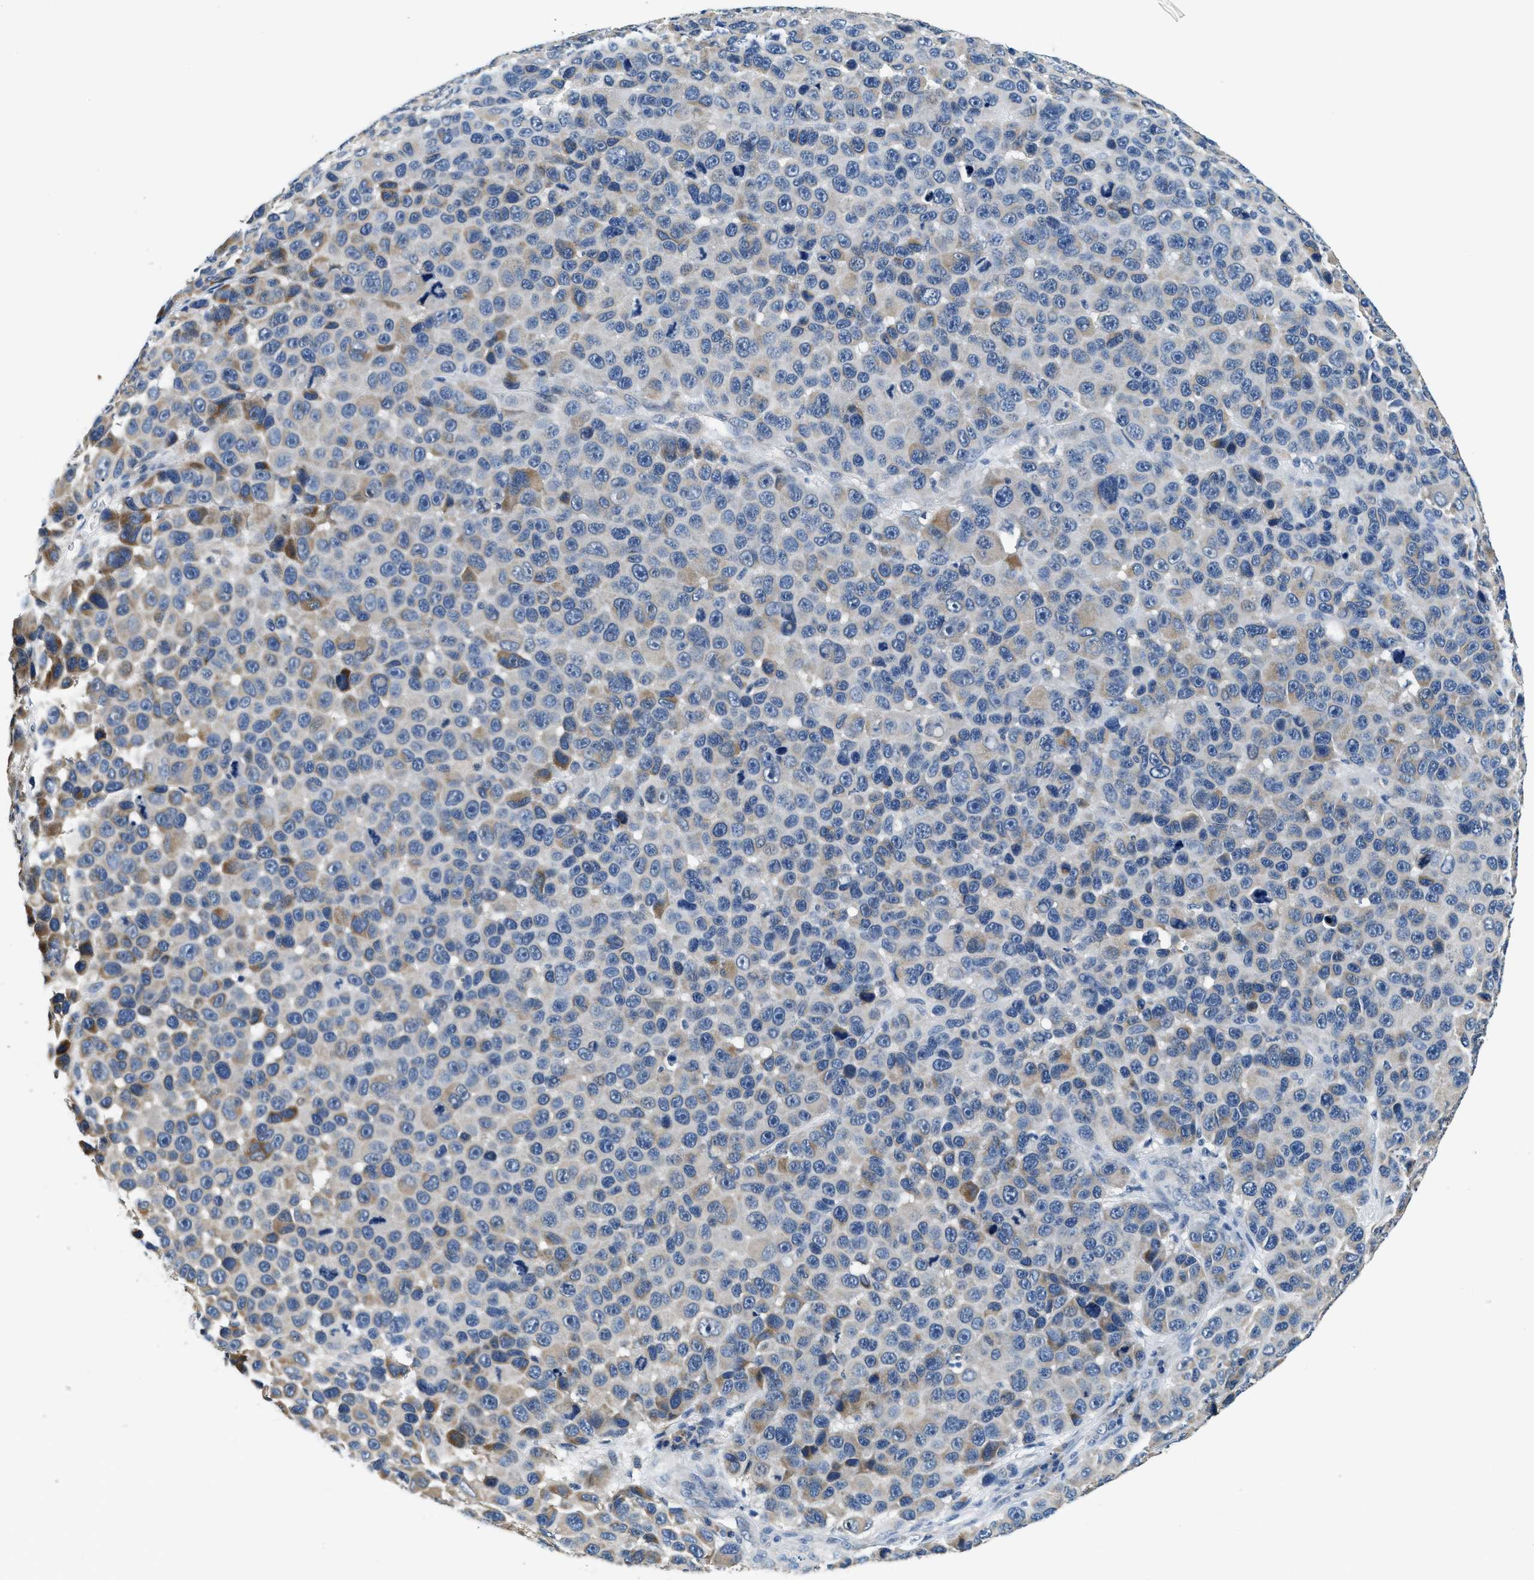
{"staining": {"intensity": "moderate", "quantity": "<25%", "location": "cytoplasmic/membranous"}, "tissue": "melanoma", "cell_type": "Tumor cells", "image_type": "cancer", "snomed": [{"axis": "morphology", "description": "Malignant melanoma, NOS"}, {"axis": "topography", "description": "Skin"}], "caption": "Moderate cytoplasmic/membranous positivity is identified in approximately <25% of tumor cells in malignant melanoma.", "gene": "ALDH3A2", "patient": {"sex": "male", "age": 53}}